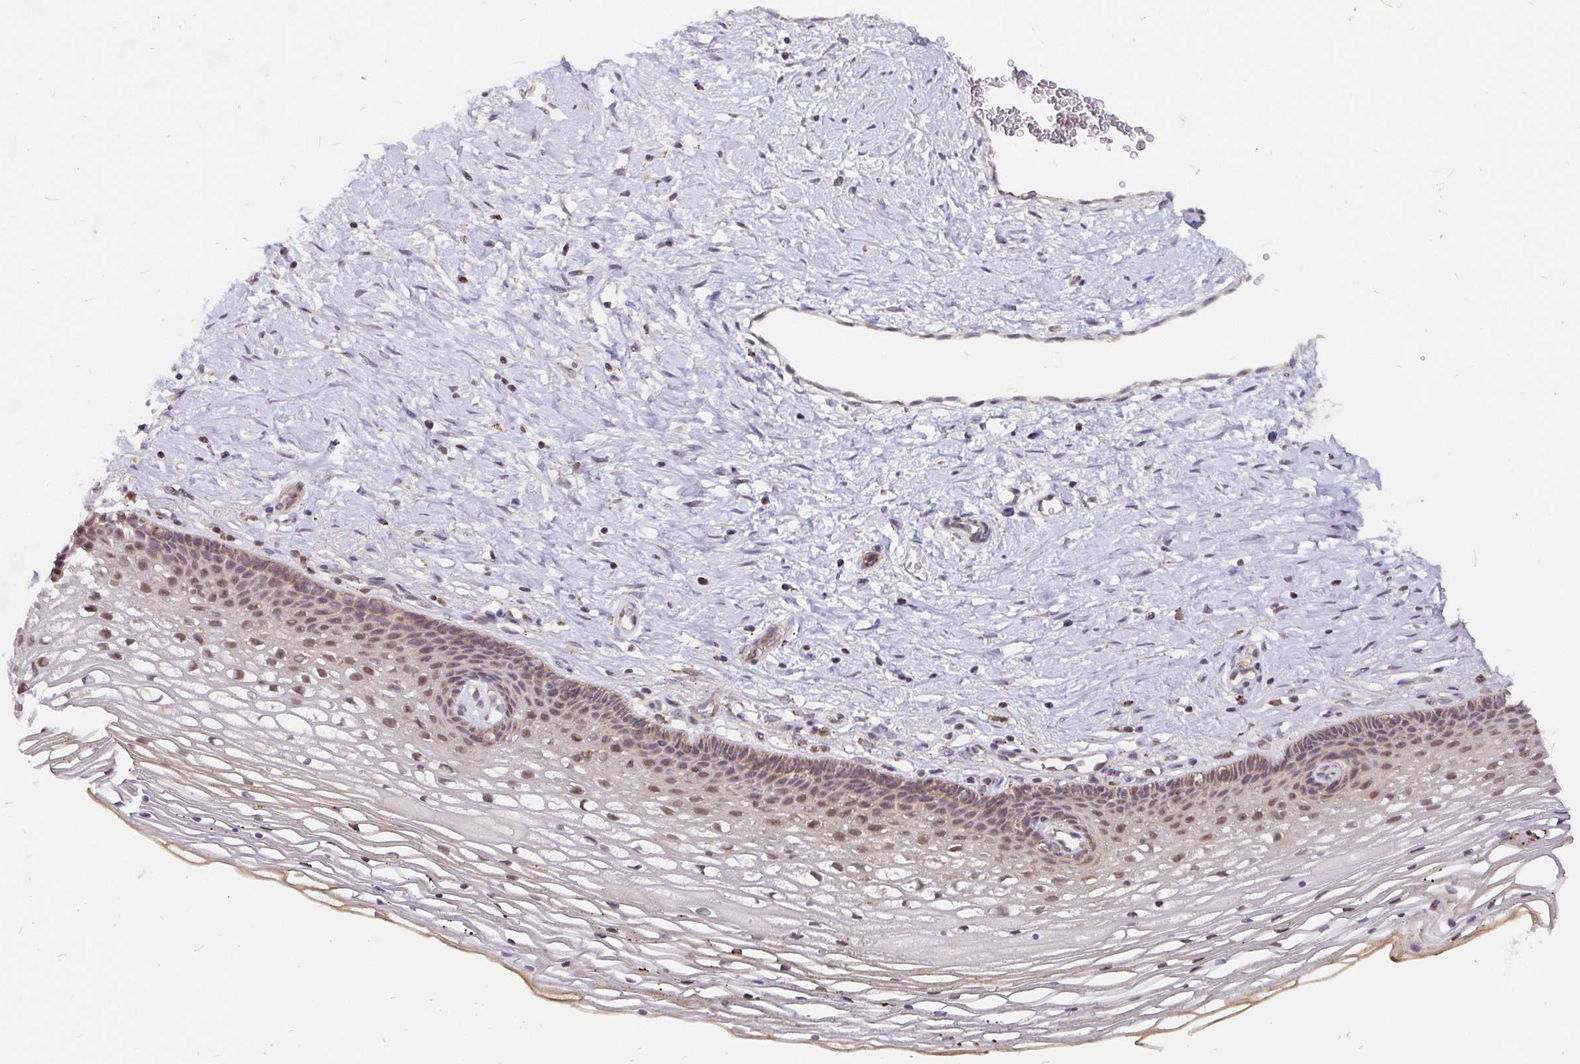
{"staining": {"intensity": "weak", "quantity": ">75%", "location": "cytoplasmic/membranous"}, "tissue": "cervix", "cell_type": "Glandular cells", "image_type": "normal", "snomed": [{"axis": "morphology", "description": "Normal tissue, NOS"}, {"axis": "topography", "description": "Cervix"}], "caption": "Weak cytoplasmic/membranous positivity for a protein is seen in about >75% of glandular cells of unremarkable cervix using immunohistochemistry (IHC).", "gene": "PDF", "patient": {"sex": "female", "age": 34}}